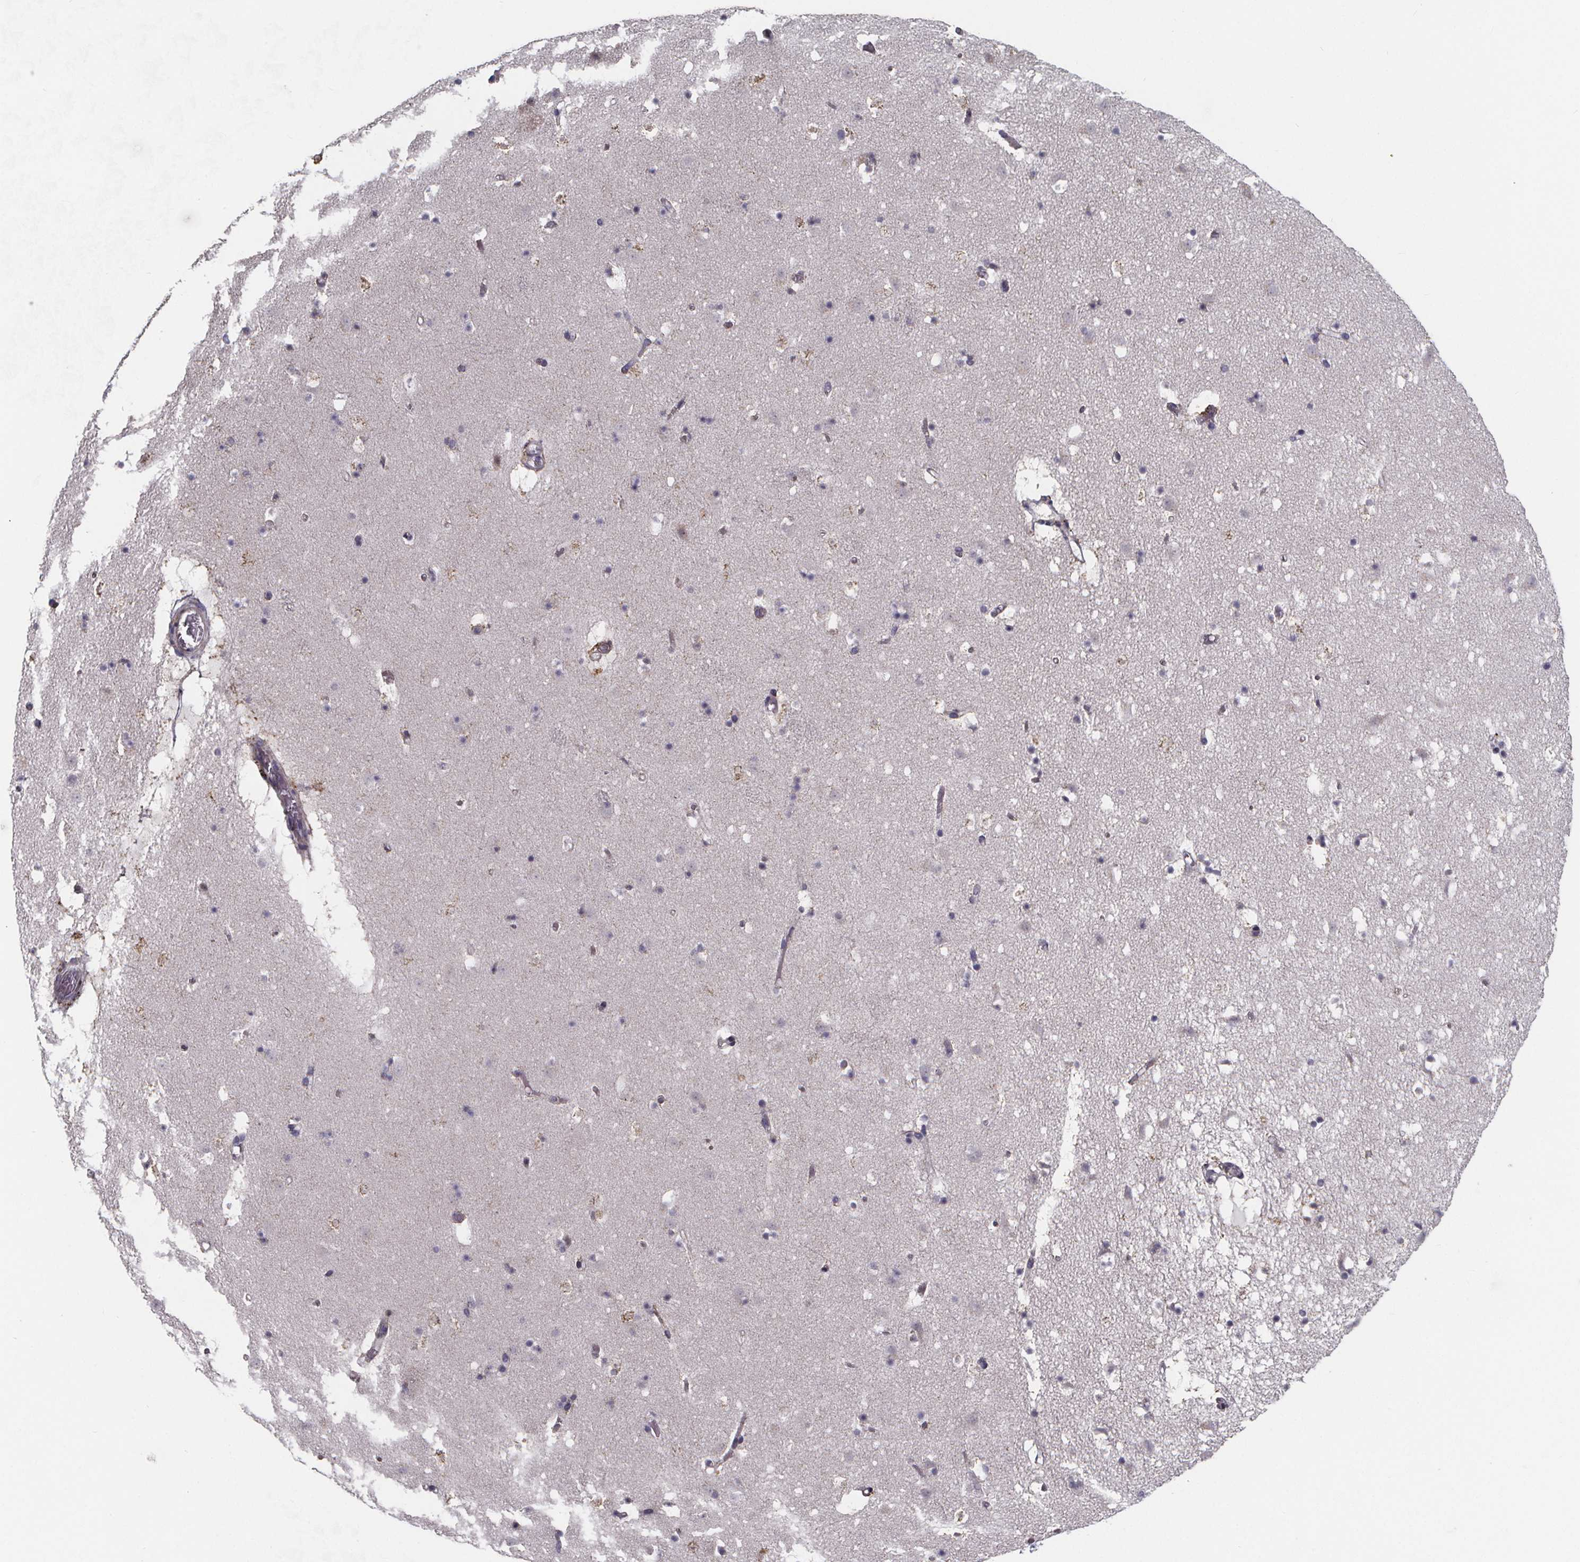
{"staining": {"intensity": "negative", "quantity": "none", "location": "none"}, "tissue": "caudate", "cell_type": "Glial cells", "image_type": "normal", "snomed": [{"axis": "morphology", "description": "Normal tissue, NOS"}, {"axis": "topography", "description": "Lateral ventricle wall"}], "caption": "This is a image of immunohistochemistry staining of normal caudate, which shows no staining in glial cells.", "gene": "AGT", "patient": {"sex": "female", "age": 42}}